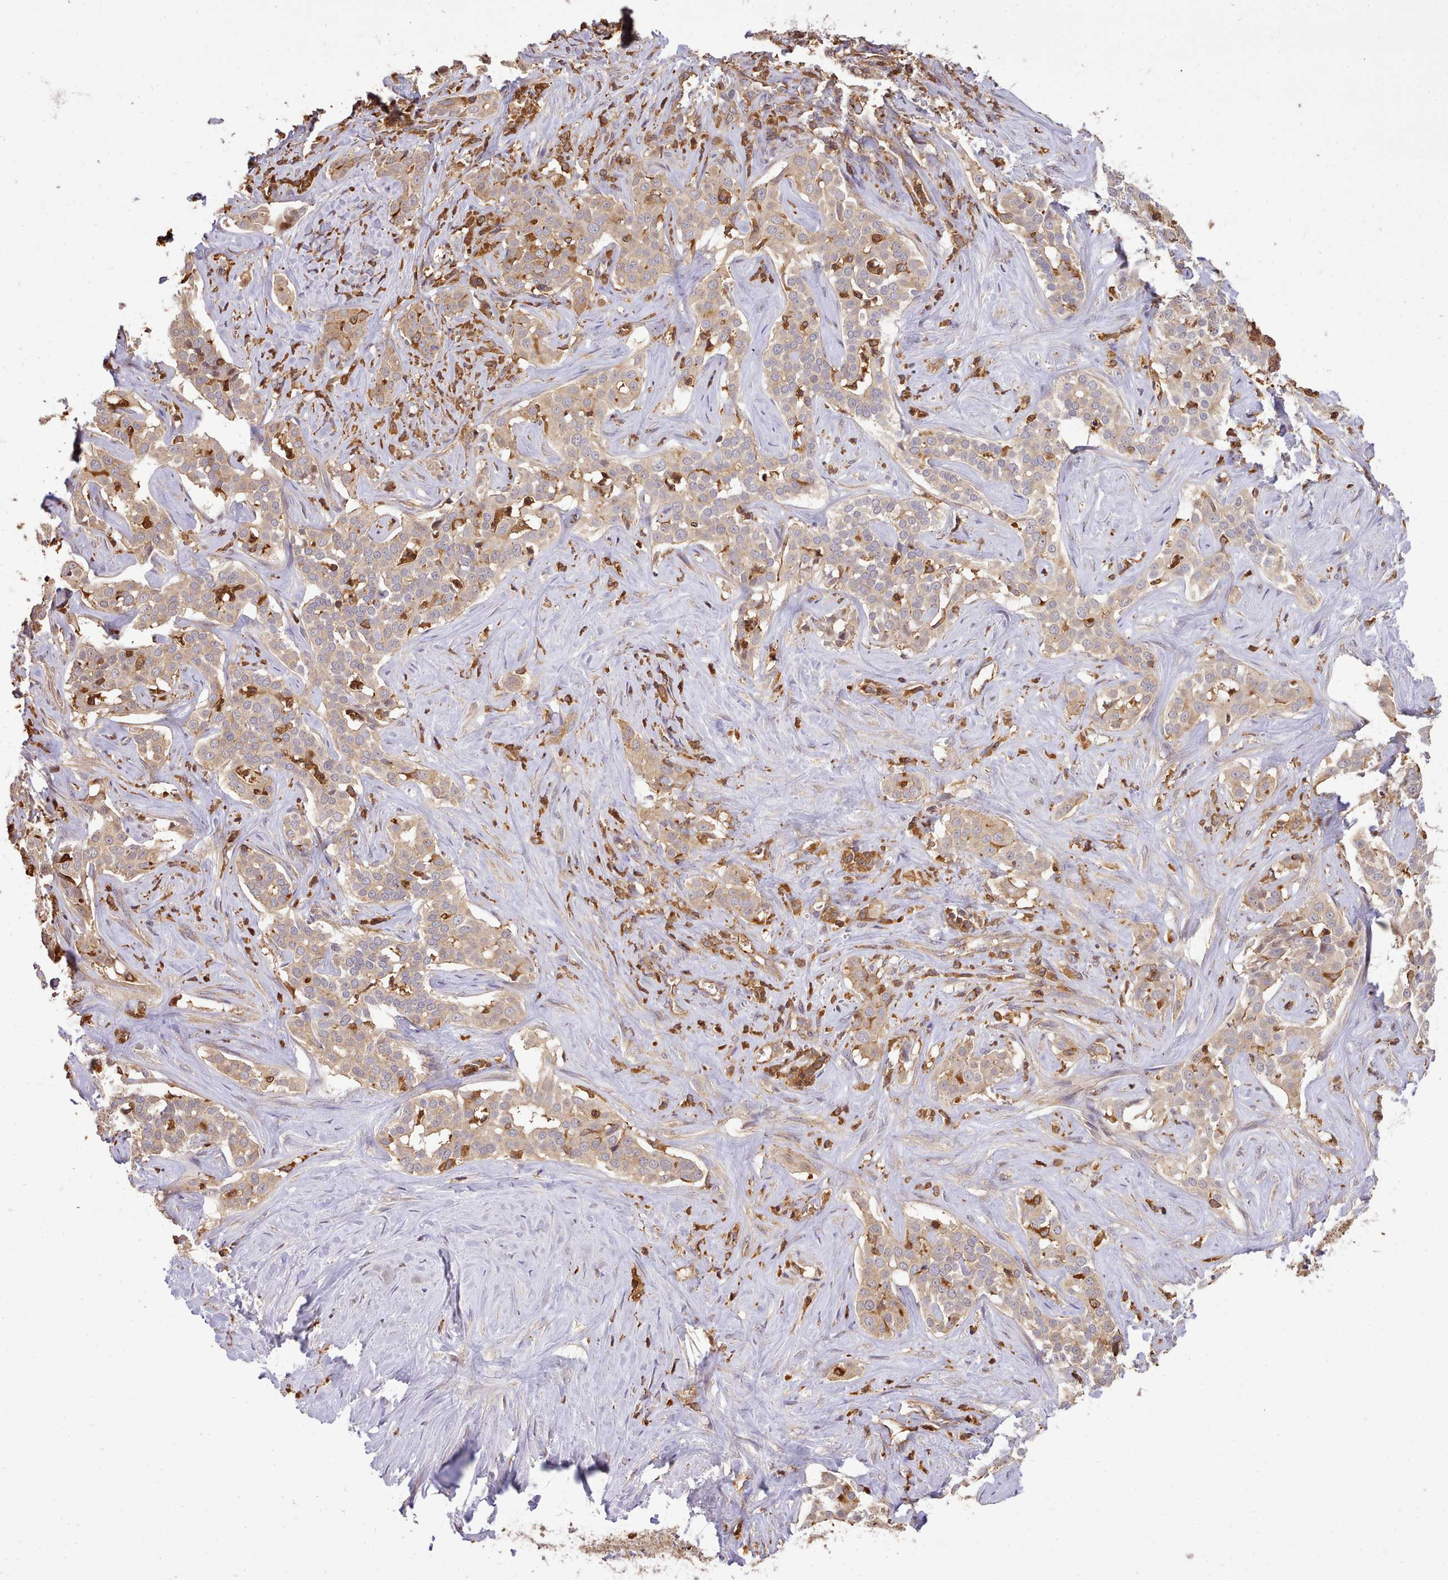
{"staining": {"intensity": "weak", "quantity": ">75%", "location": "cytoplasmic/membranous"}, "tissue": "liver cancer", "cell_type": "Tumor cells", "image_type": "cancer", "snomed": [{"axis": "morphology", "description": "Cholangiocarcinoma"}, {"axis": "topography", "description": "Liver"}], "caption": "Cholangiocarcinoma (liver) tissue displays weak cytoplasmic/membranous expression in about >75% of tumor cells, visualized by immunohistochemistry.", "gene": "CAPZA1", "patient": {"sex": "male", "age": 67}}